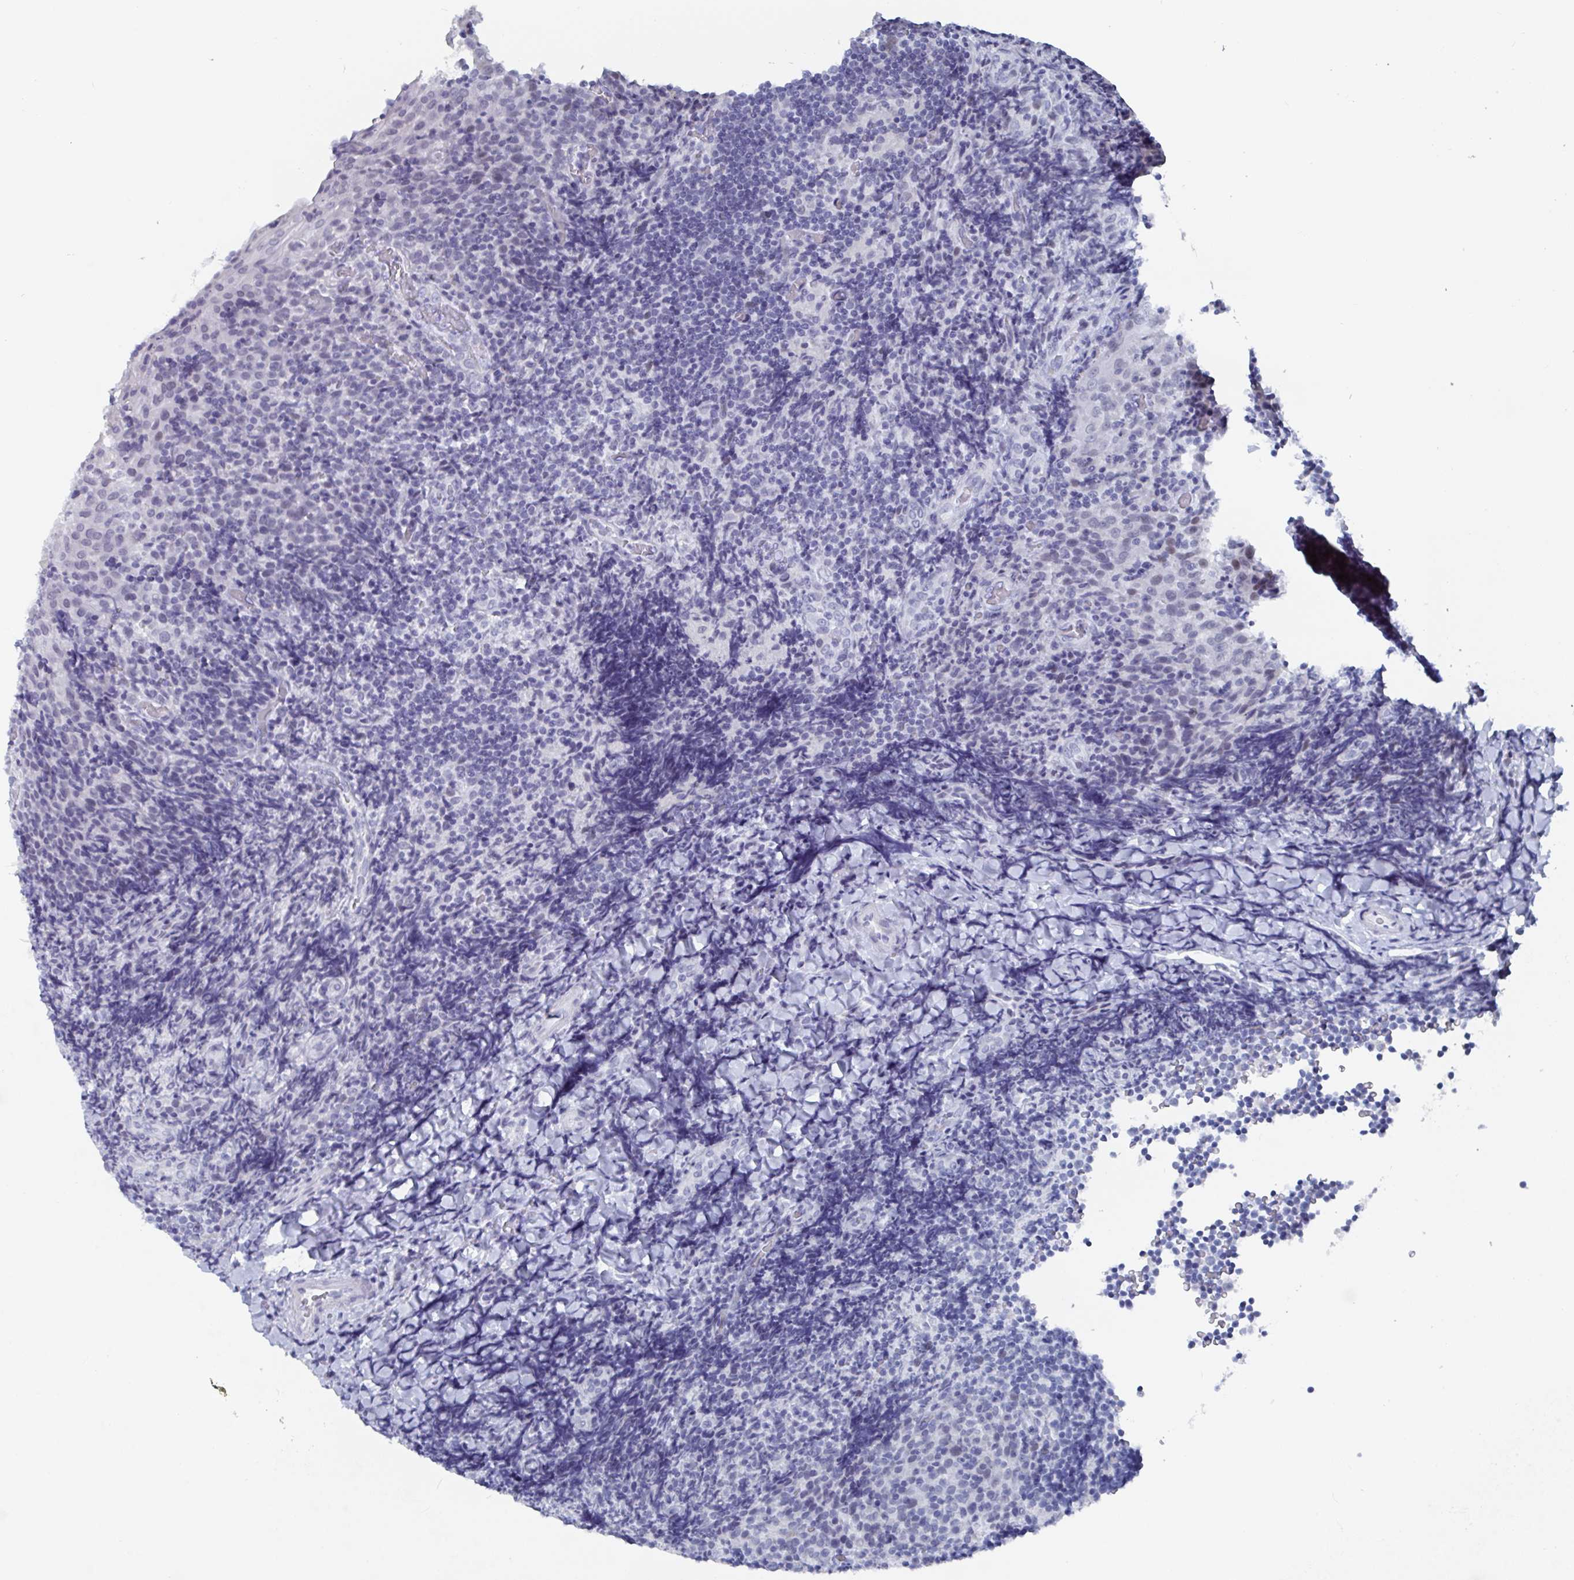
{"staining": {"intensity": "negative", "quantity": "none", "location": "none"}, "tissue": "tonsil", "cell_type": "Germinal center cells", "image_type": "normal", "snomed": [{"axis": "morphology", "description": "Normal tissue, NOS"}, {"axis": "topography", "description": "Tonsil"}], "caption": "DAB immunohistochemical staining of benign tonsil displays no significant staining in germinal center cells. (Brightfield microscopy of DAB (3,3'-diaminobenzidine) immunohistochemistry (IHC) at high magnification).", "gene": "CAMKV", "patient": {"sex": "male", "age": 17}}